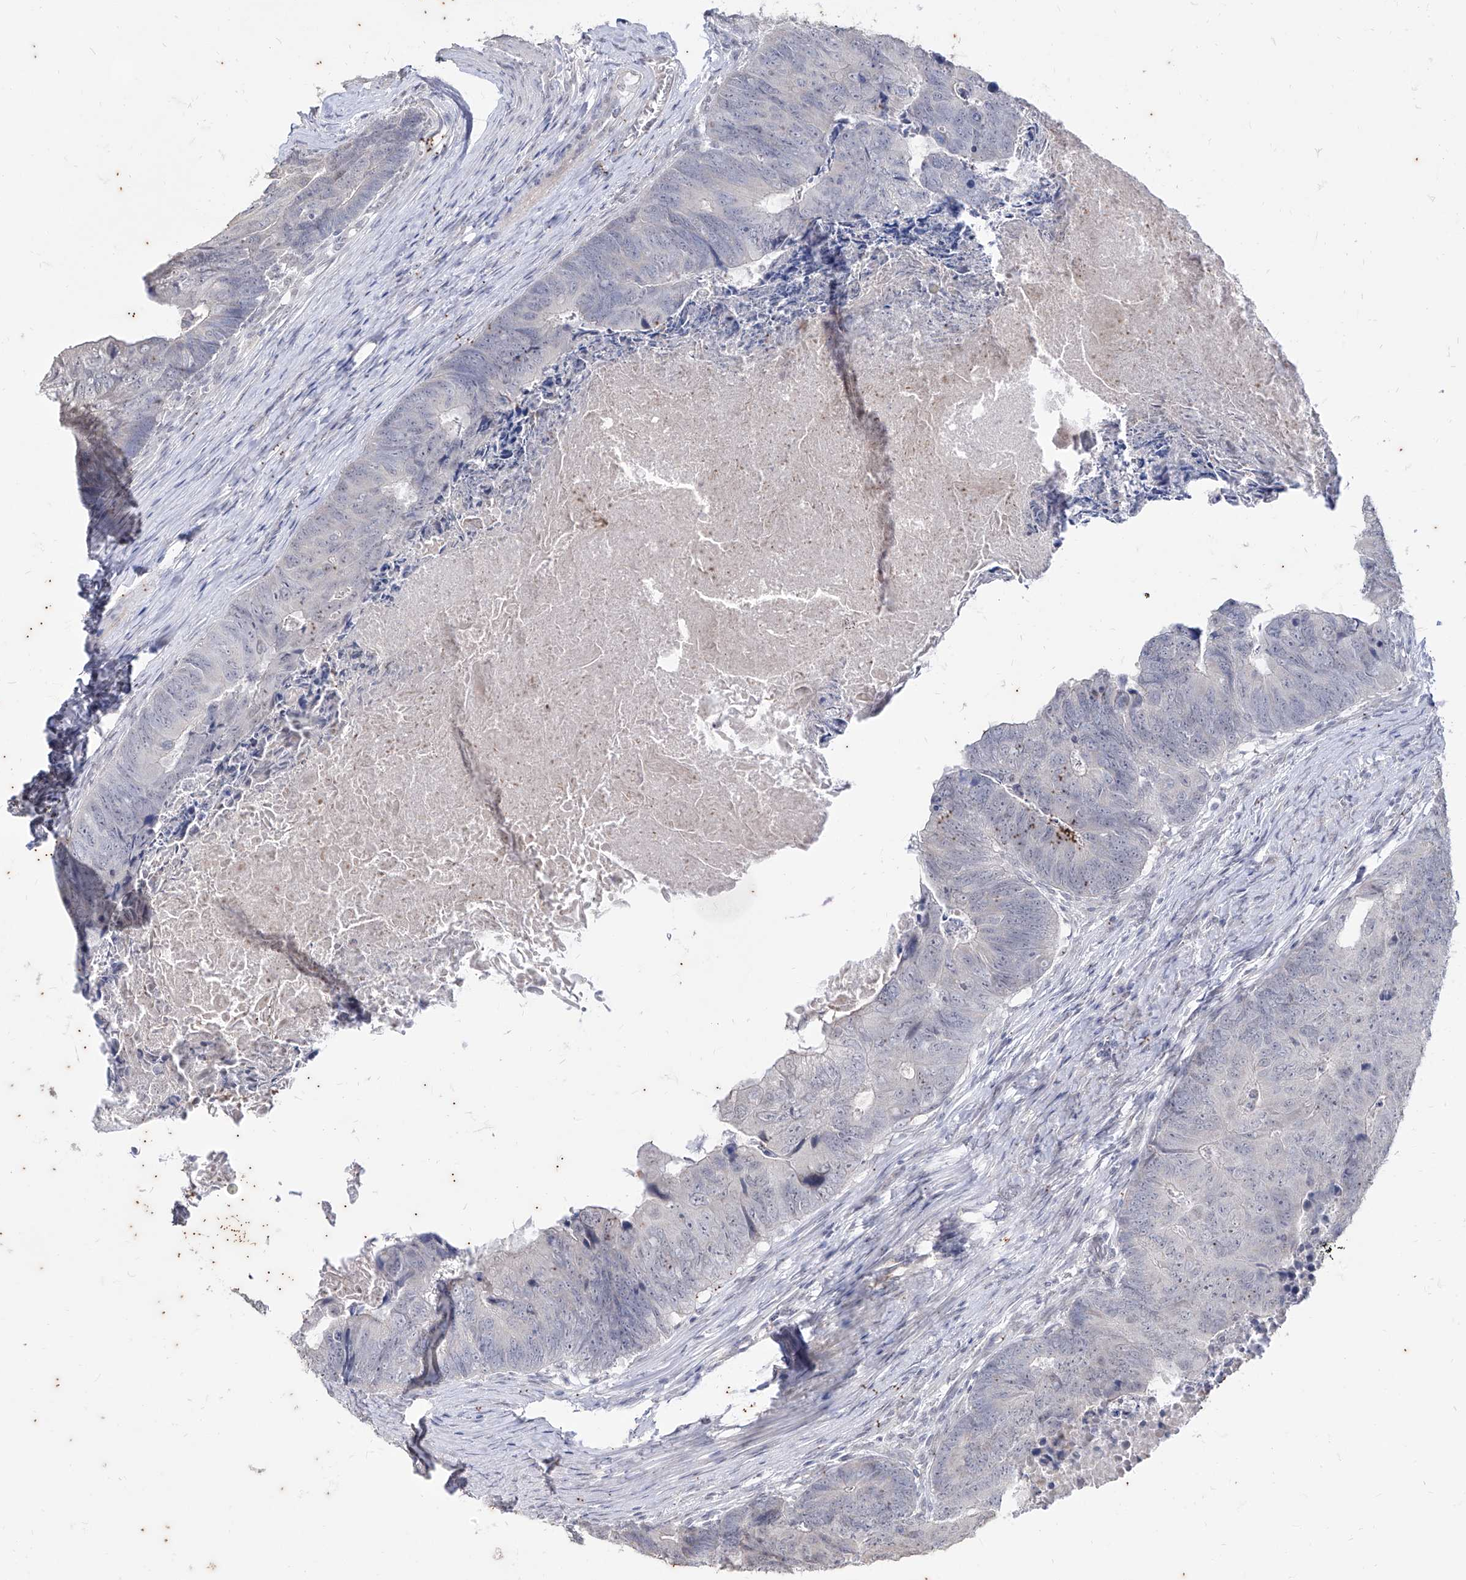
{"staining": {"intensity": "negative", "quantity": "none", "location": "none"}, "tissue": "colorectal cancer", "cell_type": "Tumor cells", "image_type": "cancer", "snomed": [{"axis": "morphology", "description": "Adenocarcinoma, NOS"}, {"axis": "topography", "description": "Colon"}], "caption": "This is an IHC micrograph of colorectal cancer (adenocarcinoma). There is no expression in tumor cells.", "gene": "PHF20L1", "patient": {"sex": "female", "age": 67}}